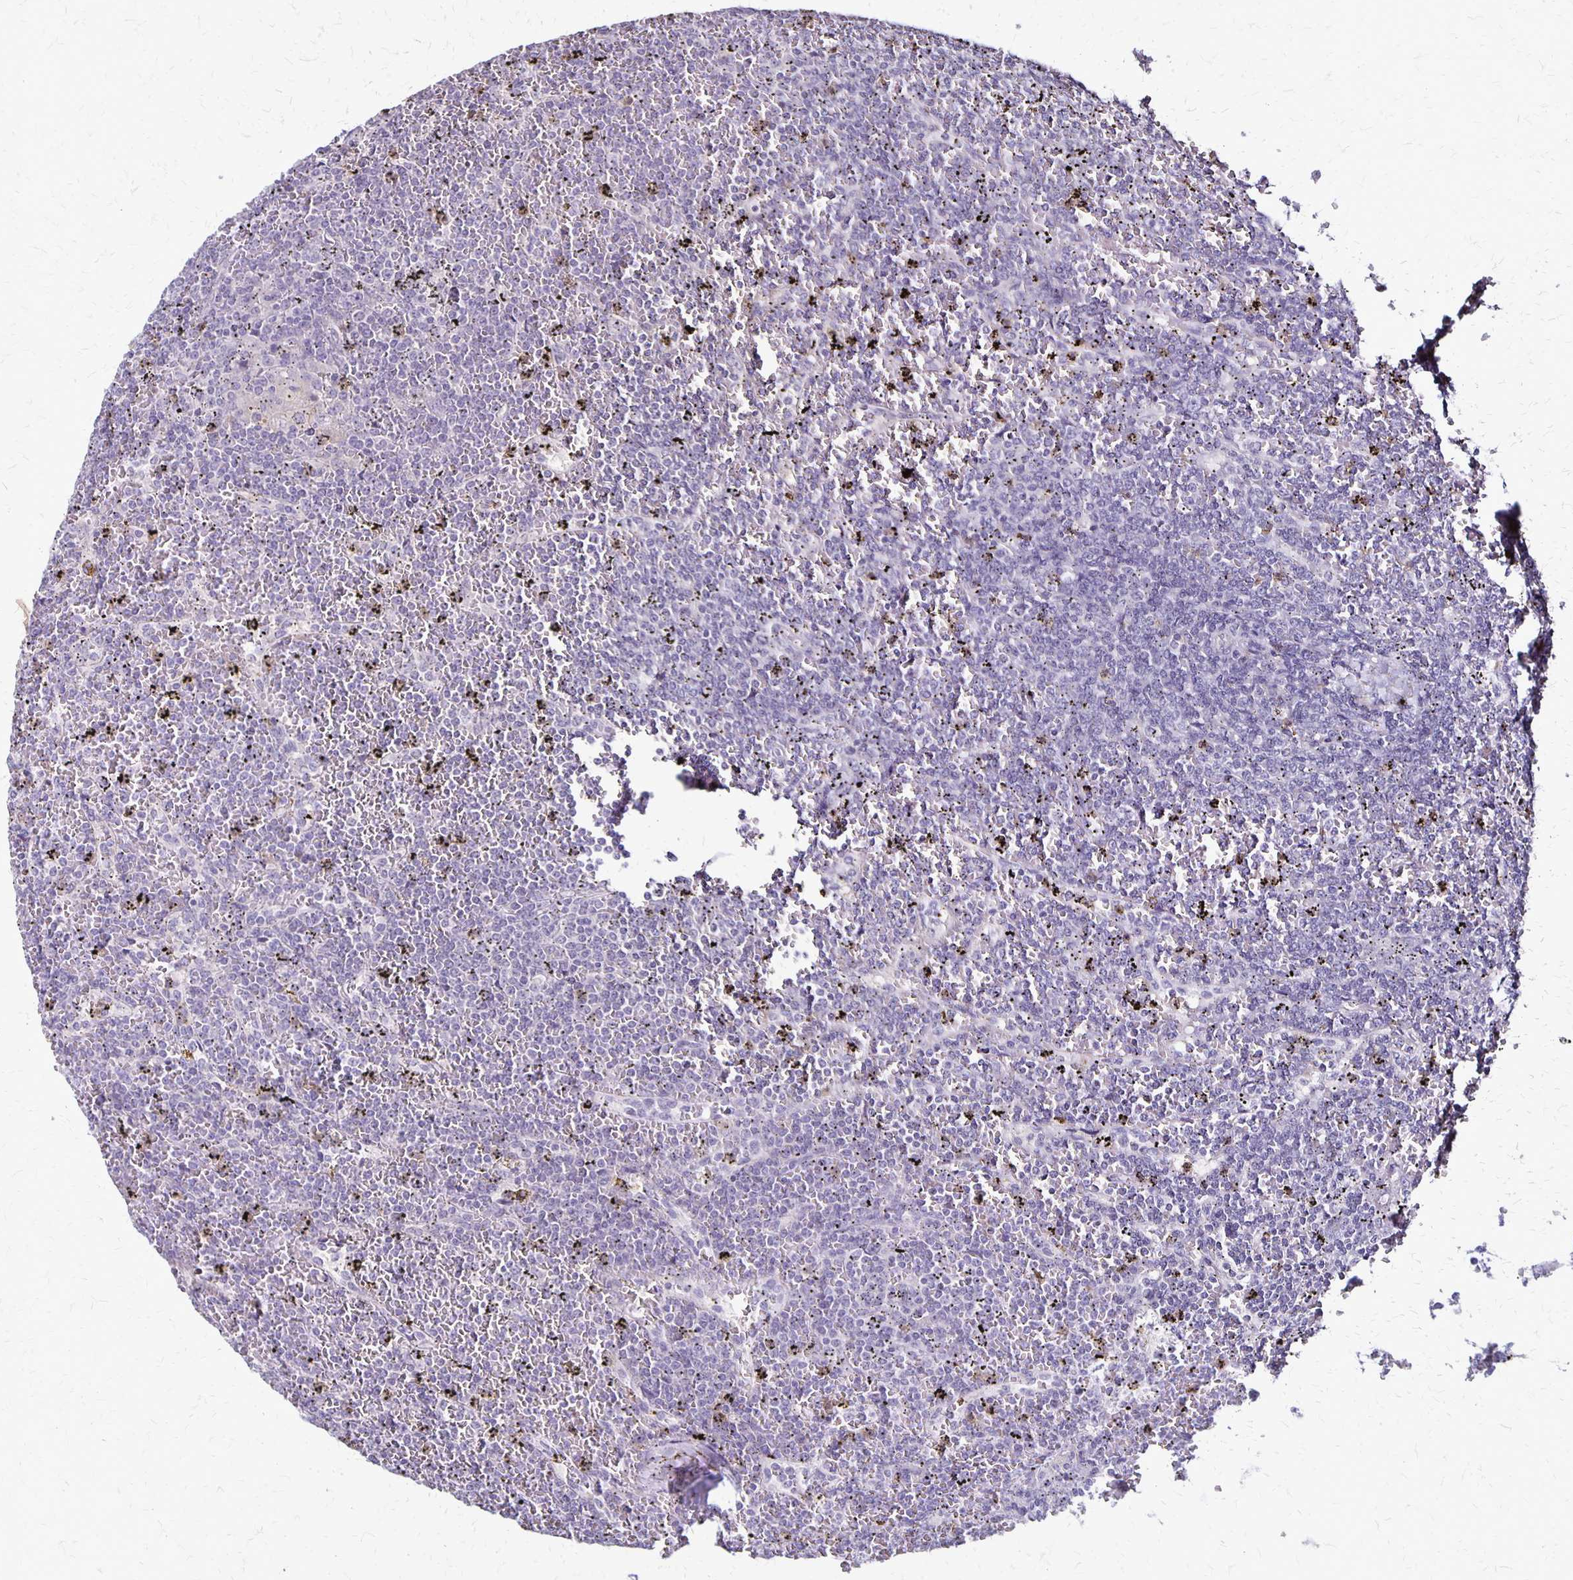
{"staining": {"intensity": "negative", "quantity": "none", "location": "none"}, "tissue": "lymphoma", "cell_type": "Tumor cells", "image_type": "cancer", "snomed": [{"axis": "morphology", "description": "Malignant lymphoma, non-Hodgkin's type, Low grade"}, {"axis": "topography", "description": "Spleen"}], "caption": "A histopathology image of malignant lymphoma, non-Hodgkin's type (low-grade) stained for a protein reveals no brown staining in tumor cells.", "gene": "SEPTIN5", "patient": {"sex": "female", "age": 19}}